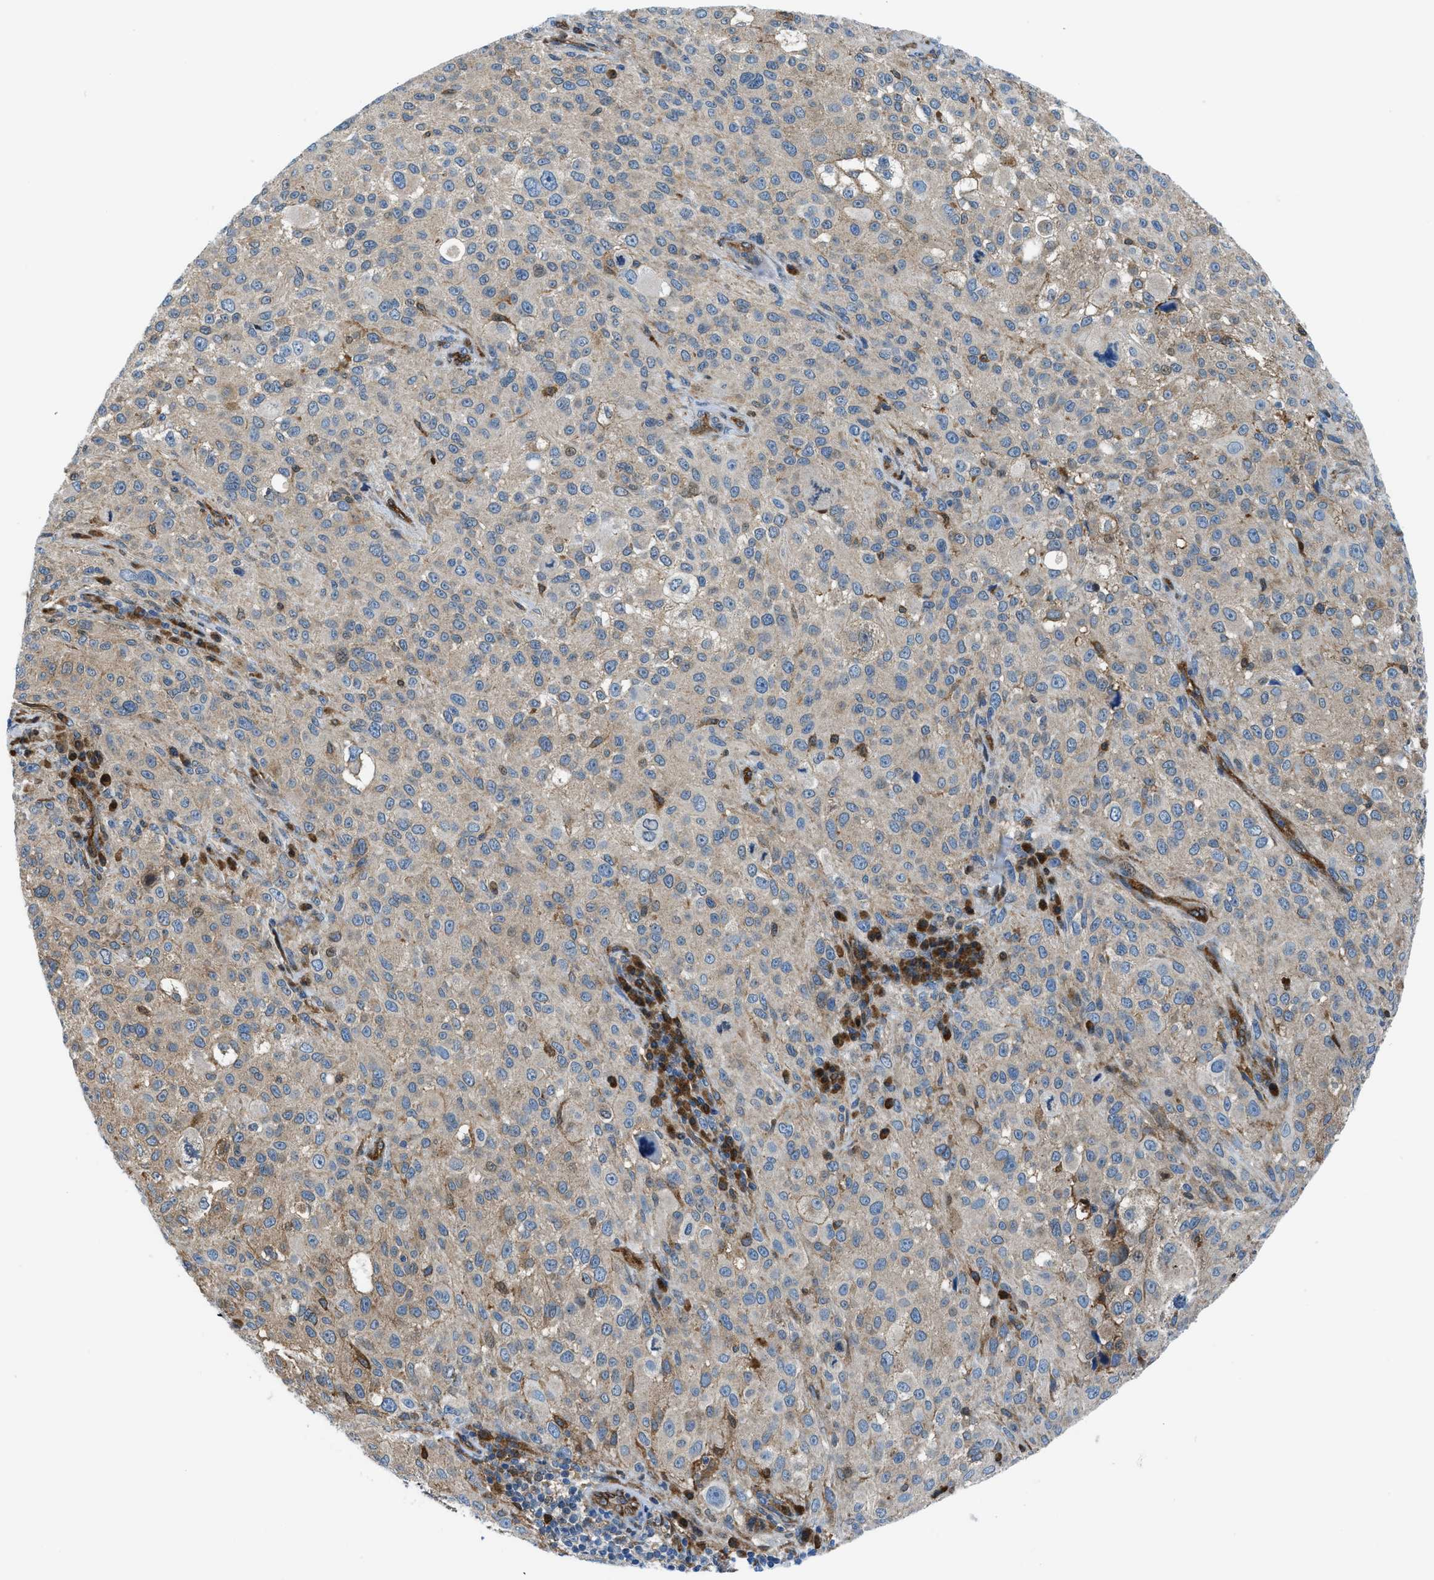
{"staining": {"intensity": "weak", "quantity": ">75%", "location": "cytoplasmic/membranous"}, "tissue": "melanoma", "cell_type": "Tumor cells", "image_type": "cancer", "snomed": [{"axis": "morphology", "description": "Necrosis, NOS"}, {"axis": "morphology", "description": "Malignant melanoma, NOS"}, {"axis": "topography", "description": "Skin"}], "caption": "Malignant melanoma was stained to show a protein in brown. There is low levels of weak cytoplasmic/membranous staining in approximately >75% of tumor cells. Using DAB (brown) and hematoxylin (blue) stains, captured at high magnification using brightfield microscopy.", "gene": "YWHAE", "patient": {"sex": "female", "age": 87}}